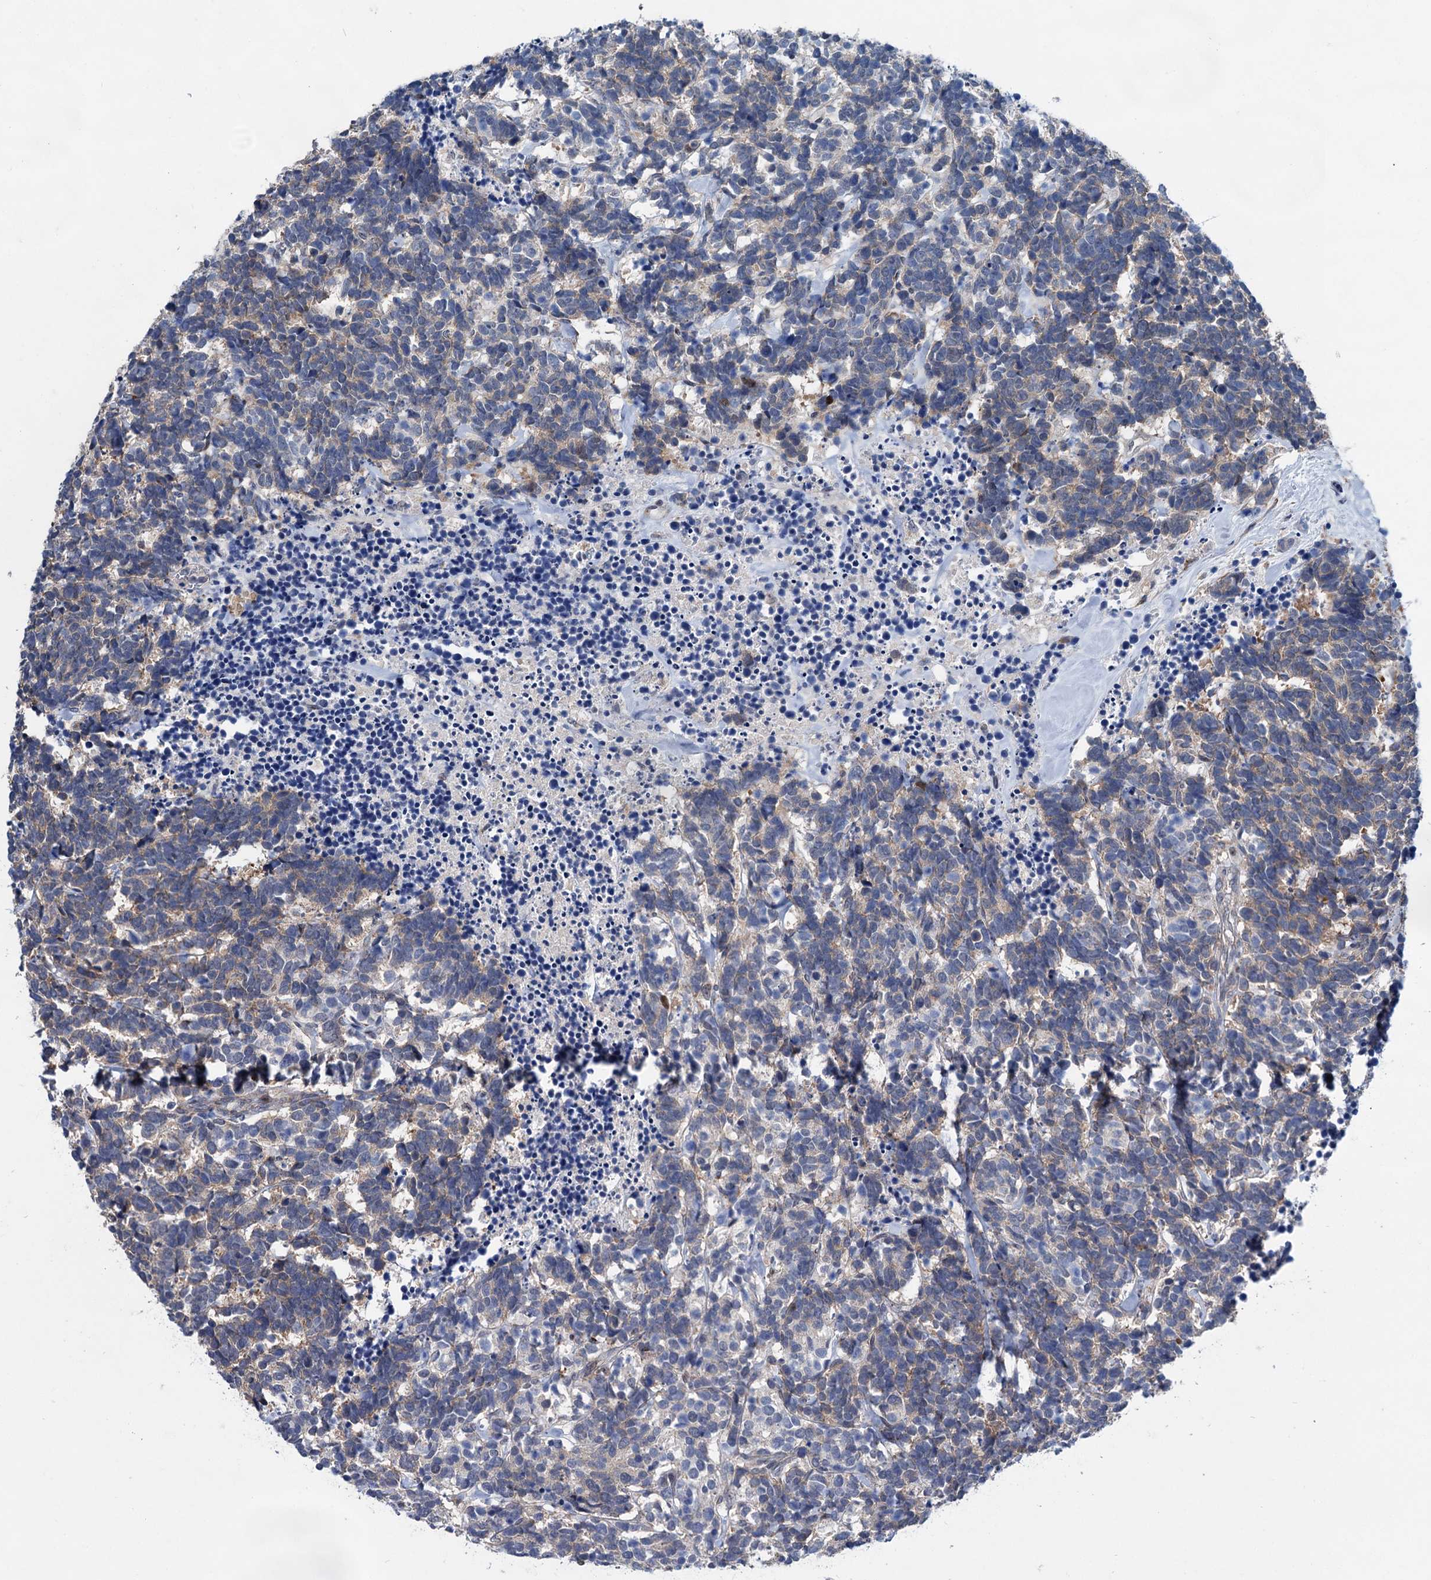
{"staining": {"intensity": "negative", "quantity": "none", "location": "none"}, "tissue": "carcinoid", "cell_type": "Tumor cells", "image_type": "cancer", "snomed": [{"axis": "morphology", "description": "Carcinoma, NOS"}, {"axis": "morphology", "description": "Carcinoid, malignant, NOS"}, {"axis": "topography", "description": "Urinary bladder"}], "caption": "Immunohistochemical staining of carcinoid (malignant) demonstrates no significant staining in tumor cells.", "gene": "EYA4", "patient": {"sex": "male", "age": 57}}